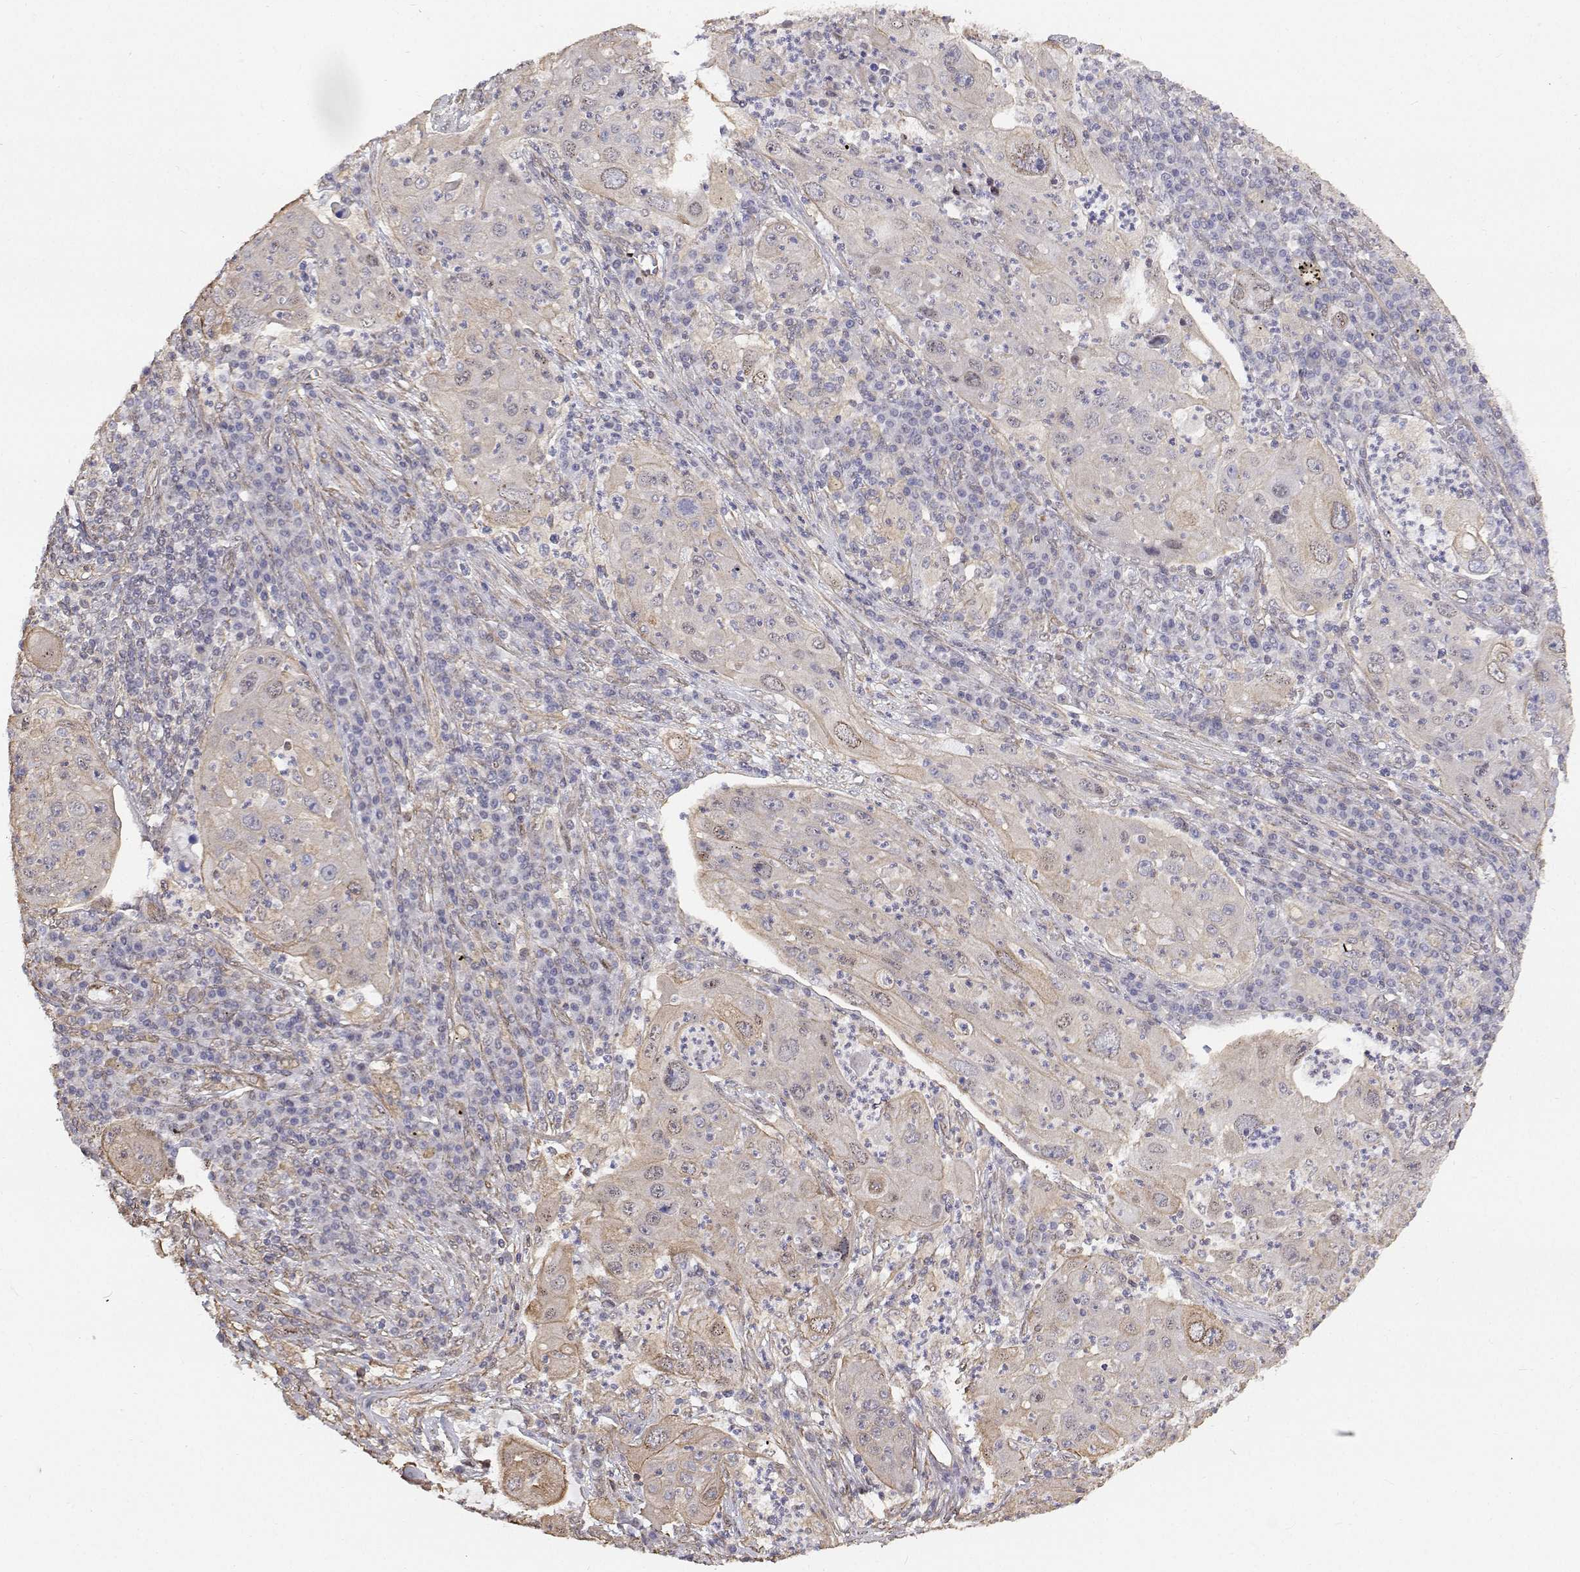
{"staining": {"intensity": "negative", "quantity": "none", "location": "none"}, "tissue": "lung cancer", "cell_type": "Tumor cells", "image_type": "cancer", "snomed": [{"axis": "morphology", "description": "Squamous cell carcinoma, NOS"}, {"axis": "topography", "description": "Lung"}], "caption": "The image demonstrates no staining of tumor cells in lung squamous cell carcinoma.", "gene": "GSDMA", "patient": {"sex": "female", "age": 59}}